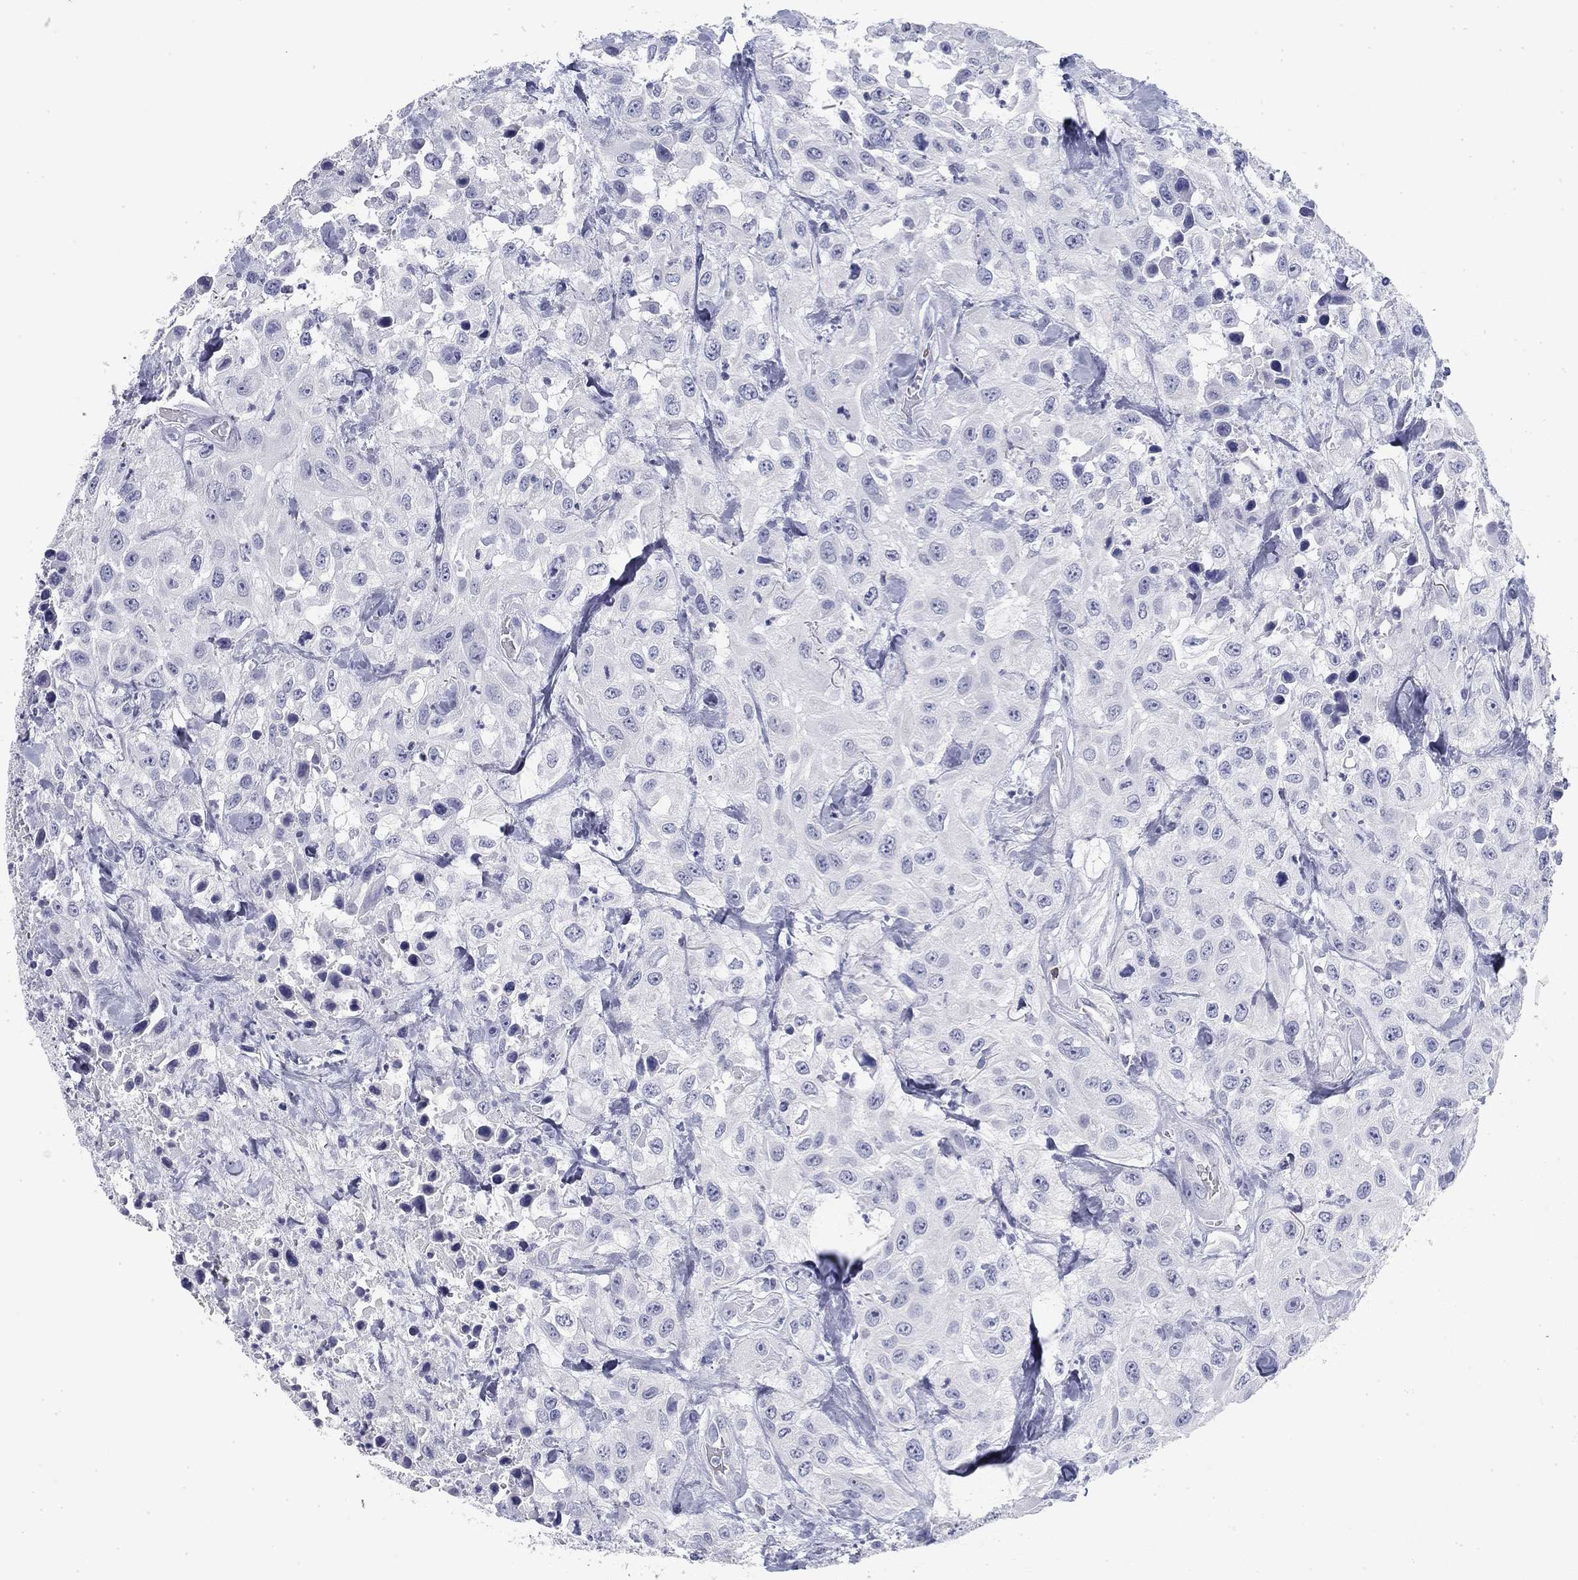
{"staining": {"intensity": "negative", "quantity": "none", "location": "none"}, "tissue": "urothelial cancer", "cell_type": "Tumor cells", "image_type": "cancer", "snomed": [{"axis": "morphology", "description": "Urothelial carcinoma, High grade"}, {"axis": "topography", "description": "Urinary bladder"}], "caption": "This is a photomicrograph of immunohistochemistry staining of urothelial cancer, which shows no staining in tumor cells.", "gene": "CD79B", "patient": {"sex": "male", "age": 79}}